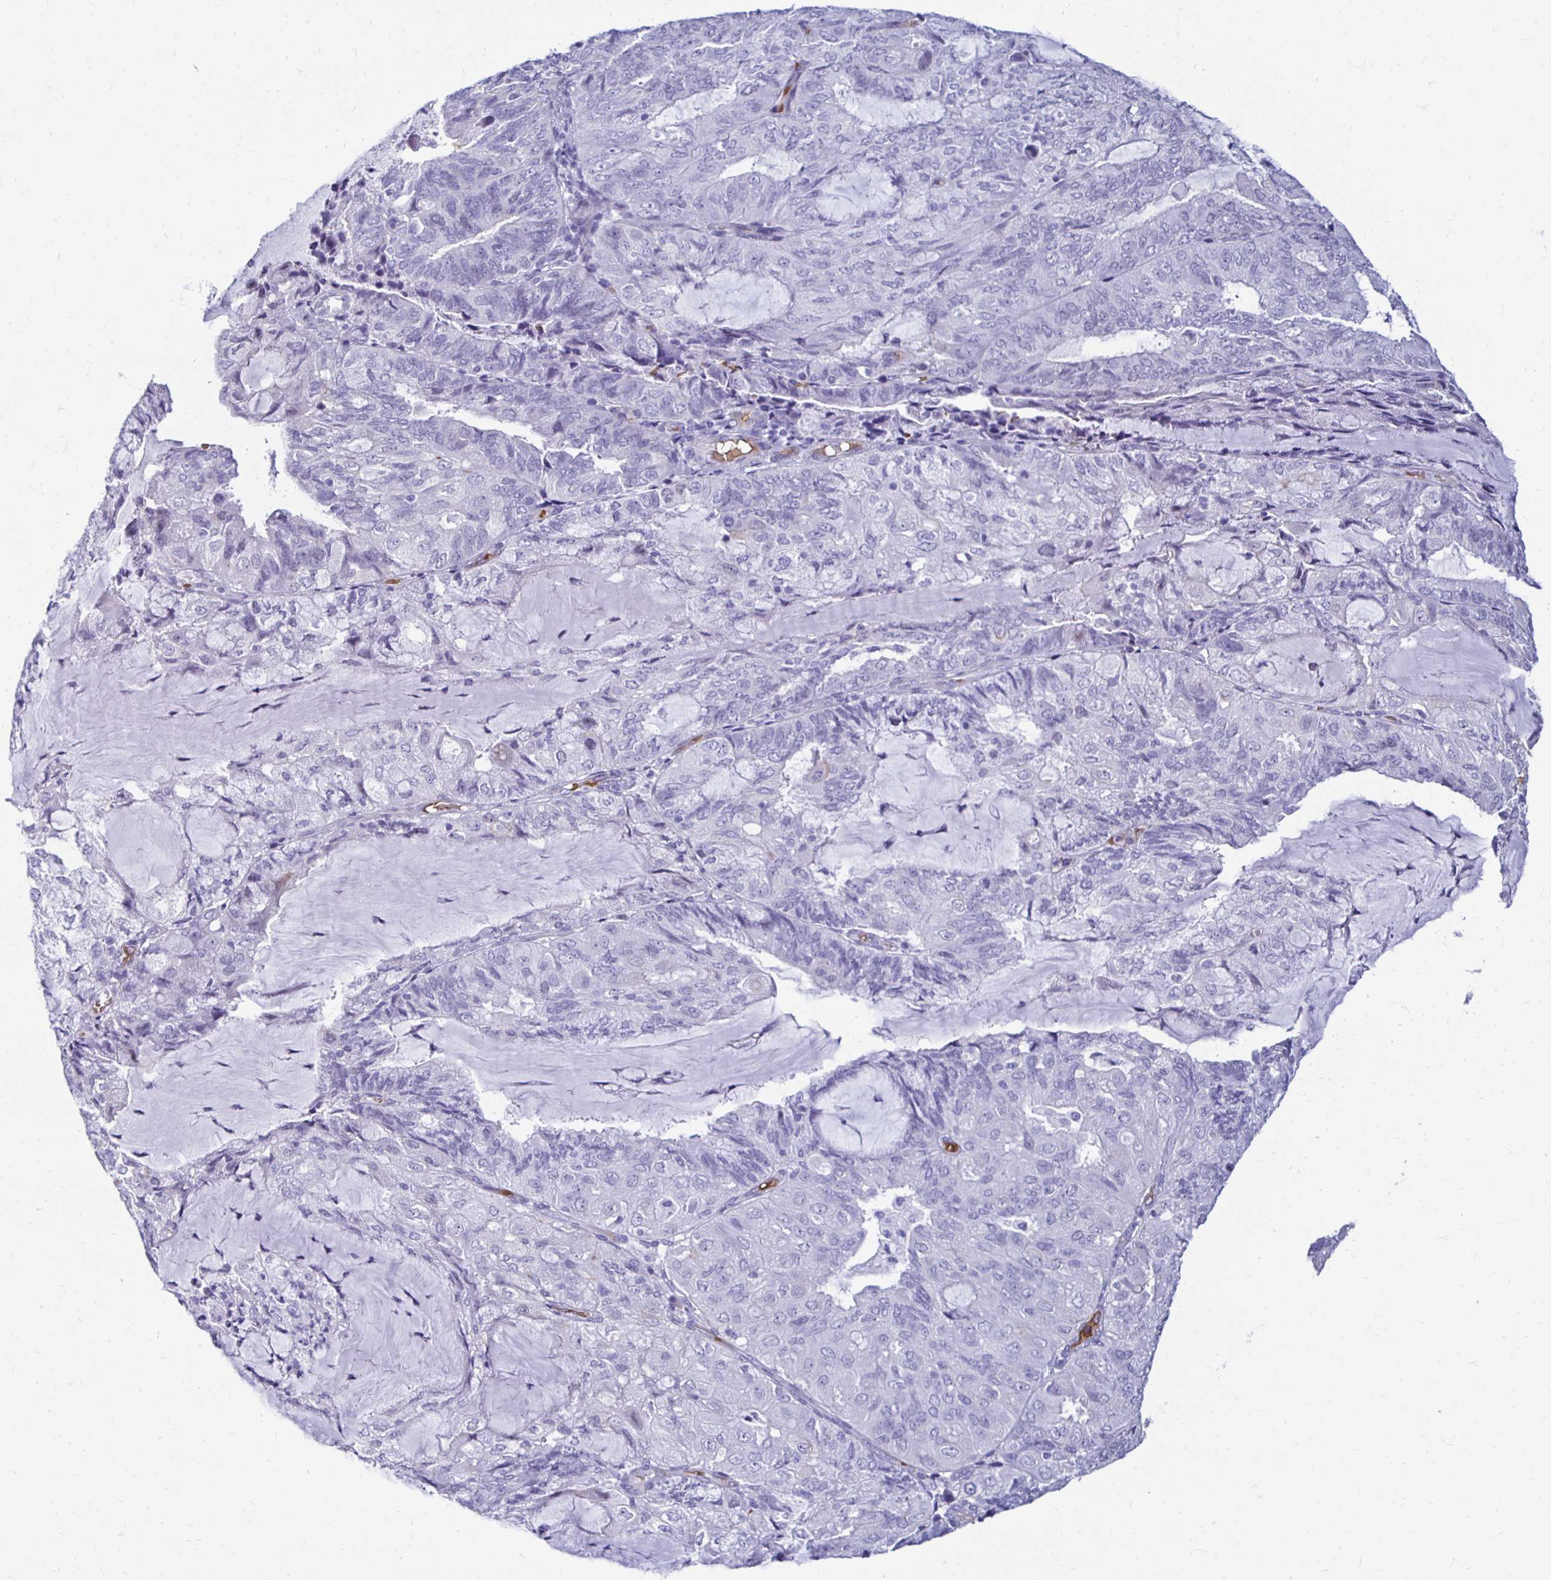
{"staining": {"intensity": "negative", "quantity": "none", "location": "none"}, "tissue": "endometrial cancer", "cell_type": "Tumor cells", "image_type": "cancer", "snomed": [{"axis": "morphology", "description": "Adenocarcinoma, NOS"}, {"axis": "topography", "description": "Endometrium"}], "caption": "The histopathology image displays no significant positivity in tumor cells of adenocarcinoma (endometrial). The staining was performed using DAB (3,3'-diaminobenzidine) to visualize the protein expression in brown, while the nuclei were stained in blue with hematoxylin (Magnification: 20x).", "gene": "RHBDL3", "patient": {"sex": "female", "age": 81}}